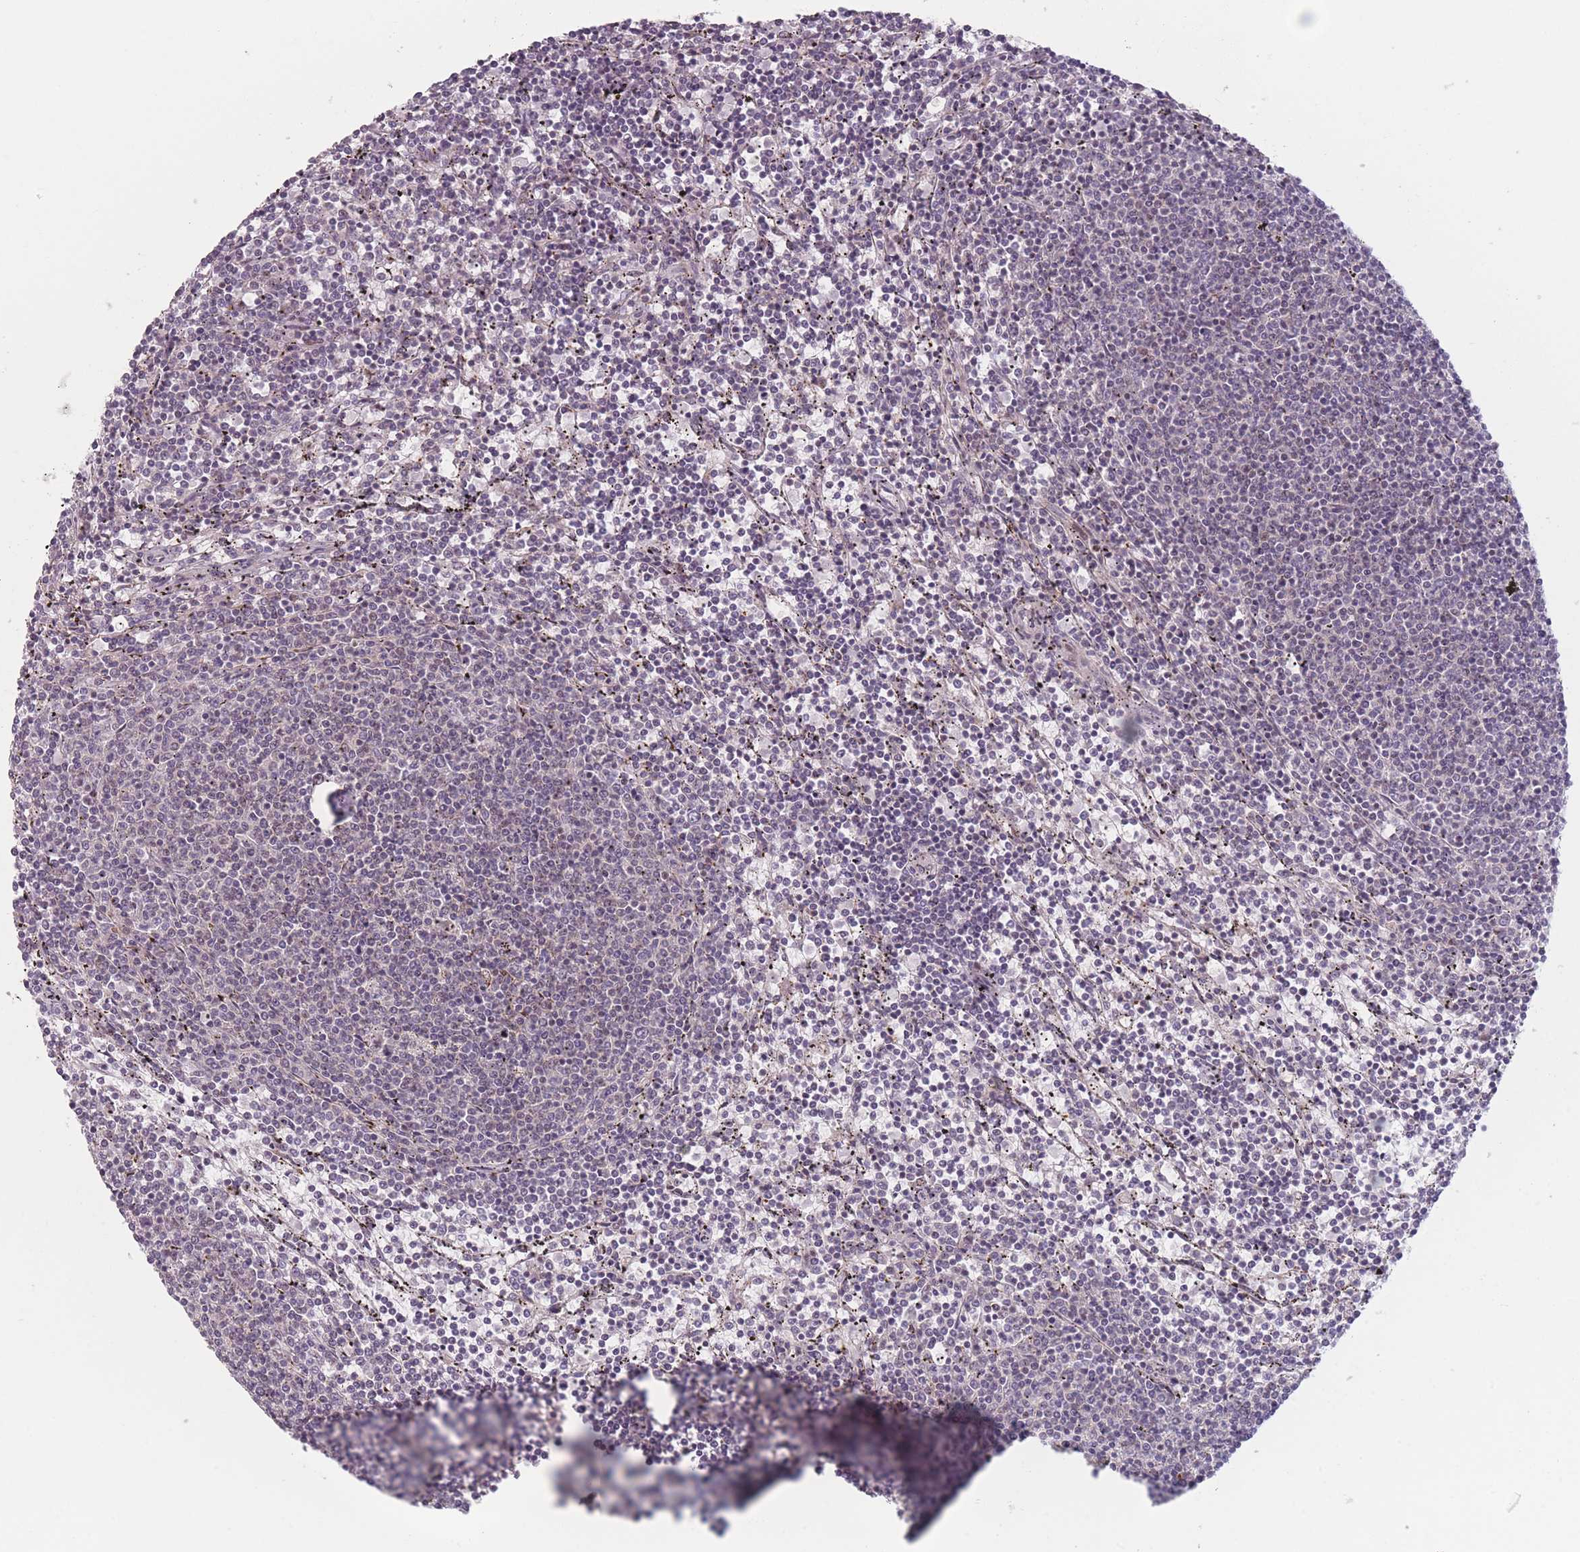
{"staining": {"intensity": "negative", "quantity": "none", "location": "none"}, "tissue": "lymphoma", "cell_type": "Tumor cells", "image_type": "cancer", "snomed": [{"axis": "morphology", "description": "Malignant lymphoma, non-Hodgkin's type, Low grade"}, {"axis": "topography", "description": "Spleen"}], "caption": "There is no significant positivity in tumor cells of low-grade malignant lymphoma, non-Hodgkin's type.", "gene": "OR10C1", "patient": {"sex": "female", "age": 50}}